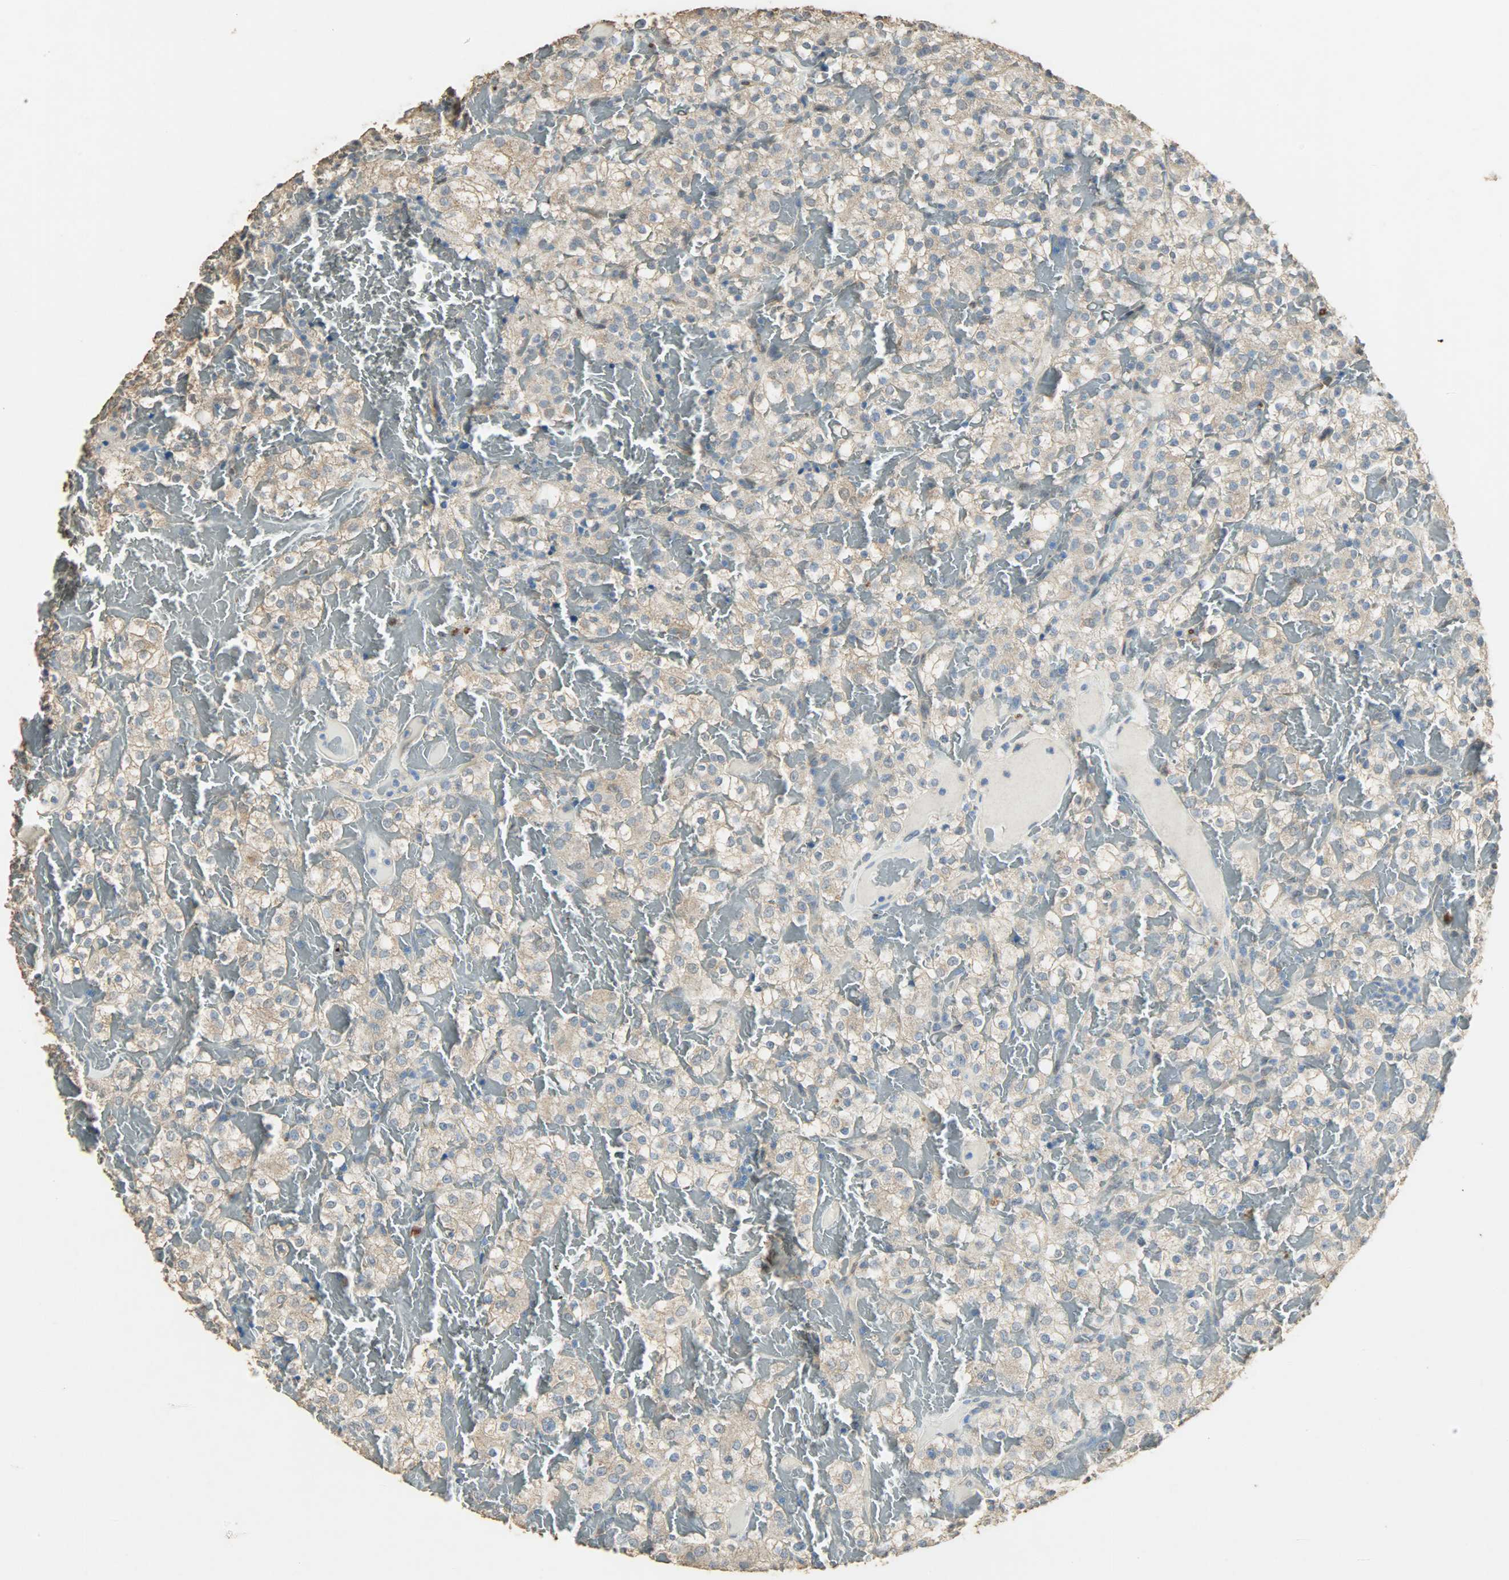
{"staining": {"intensity": "weak", "quantity": ">75%", "location": "cytoplasmic/membranous"}, "tissue": "renal cancer", "cell_type": "Tumor cells", "image_type": "cancer", "snomed": [{"axis": "morphology", "description": "Normal tissue, NOS"}, {"axis": "morphology", "description": "Adenocarcinoma, NOS"}, {"axis": "topography", "description": "Kidney"}], "caption": "A brown stain shows weak cytoplasmic/membranous staining of a protein in human adenocarcinoma (renal) tumor cells.", "gene": "ASB9", "patient": {"sex": "female", "age": 72}}